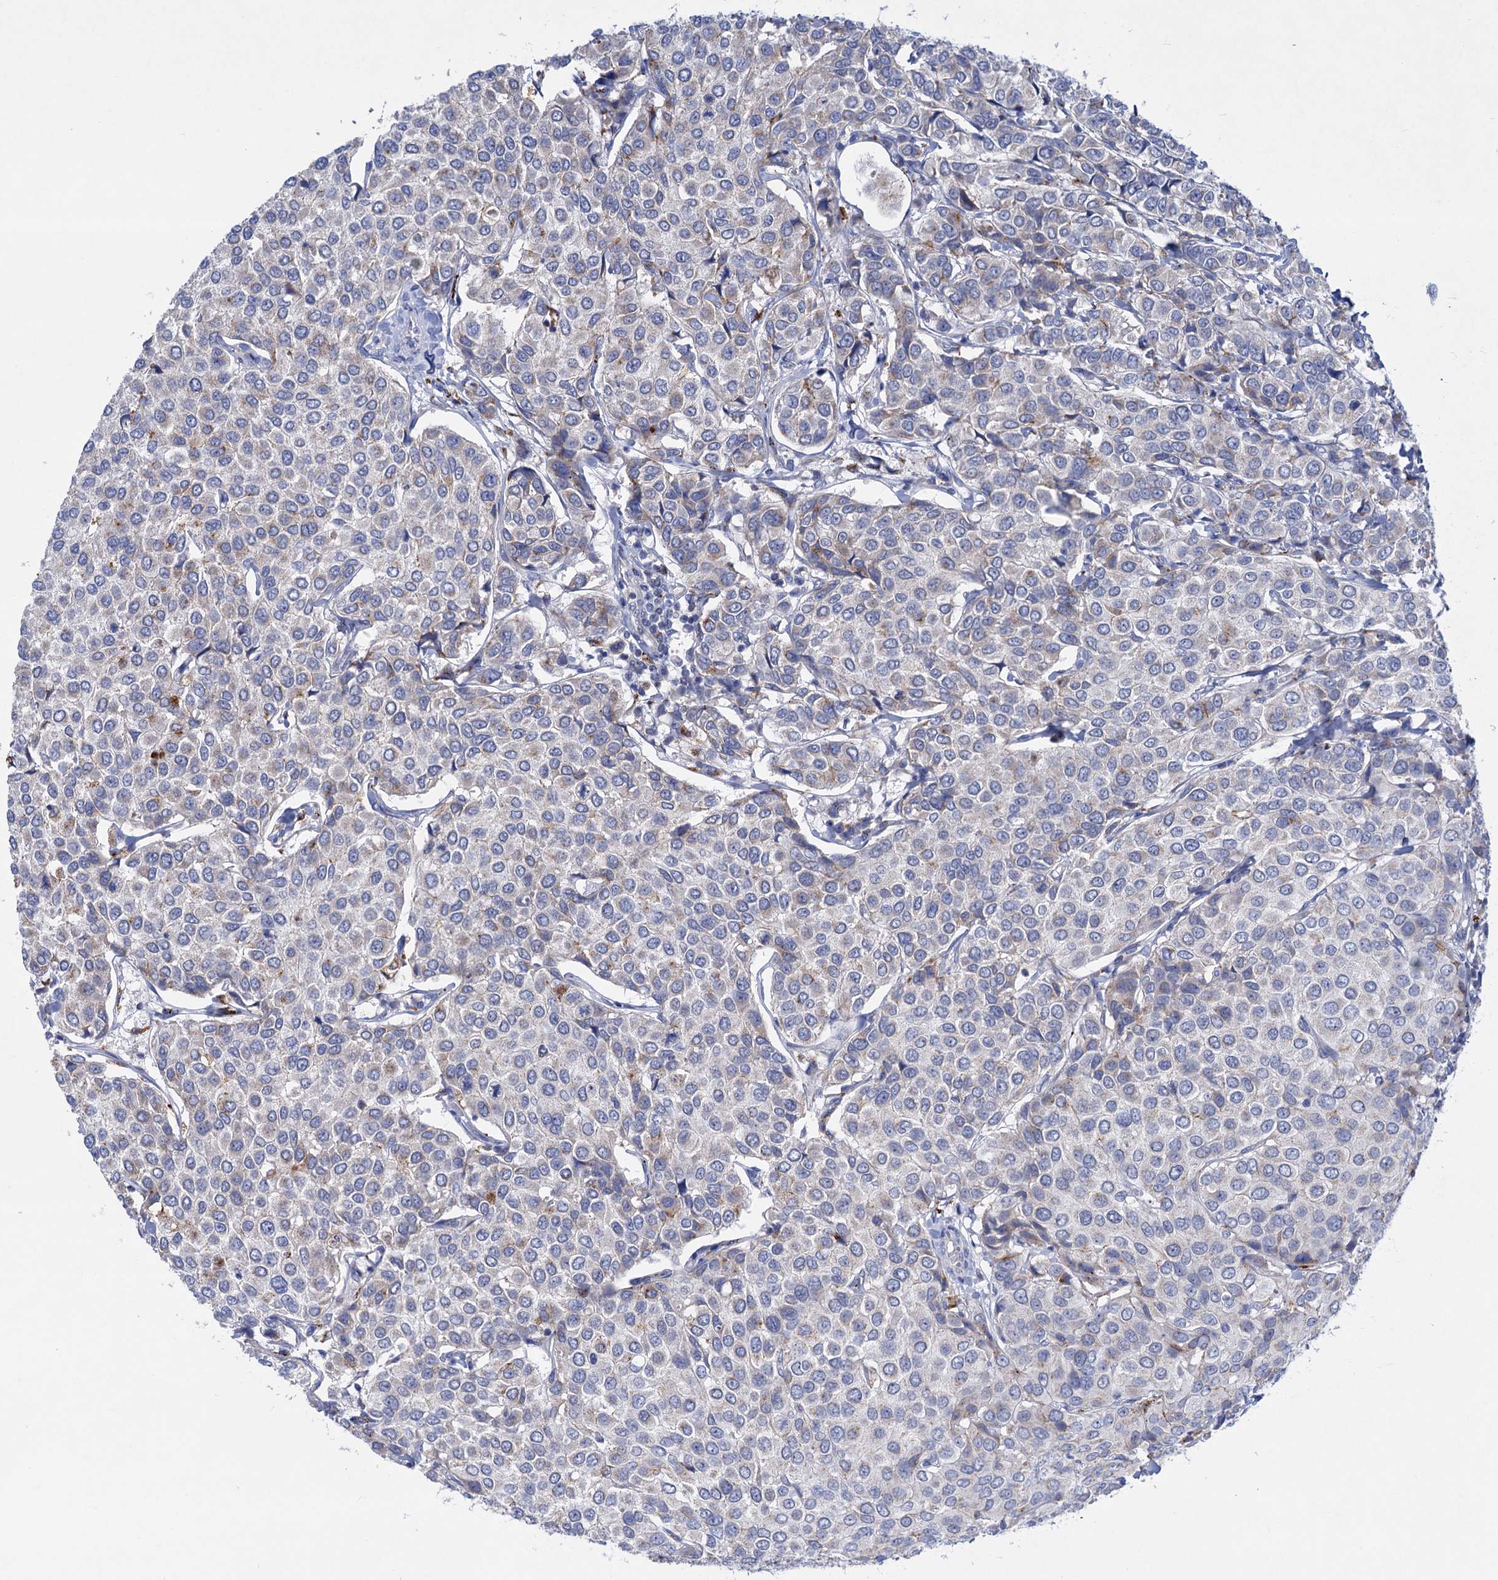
{"staining": {"intensity": "negative", "quantity": "none", "location": "none"}, "tissue": "breast cancer", "cell_type": "Tumor cells", "image_type": "cancer", "snomed": [{"axis": "morphology", "description": "Duct carcinoma"}, {"axis": "topography", "description": "Breast"}], "caption": "Tumor cells show no significant positivity in breast cancer (infiltrating ductal carcinoma).", "gene": "ANKS3", "patient": {"sex": "female", "age": 55}}